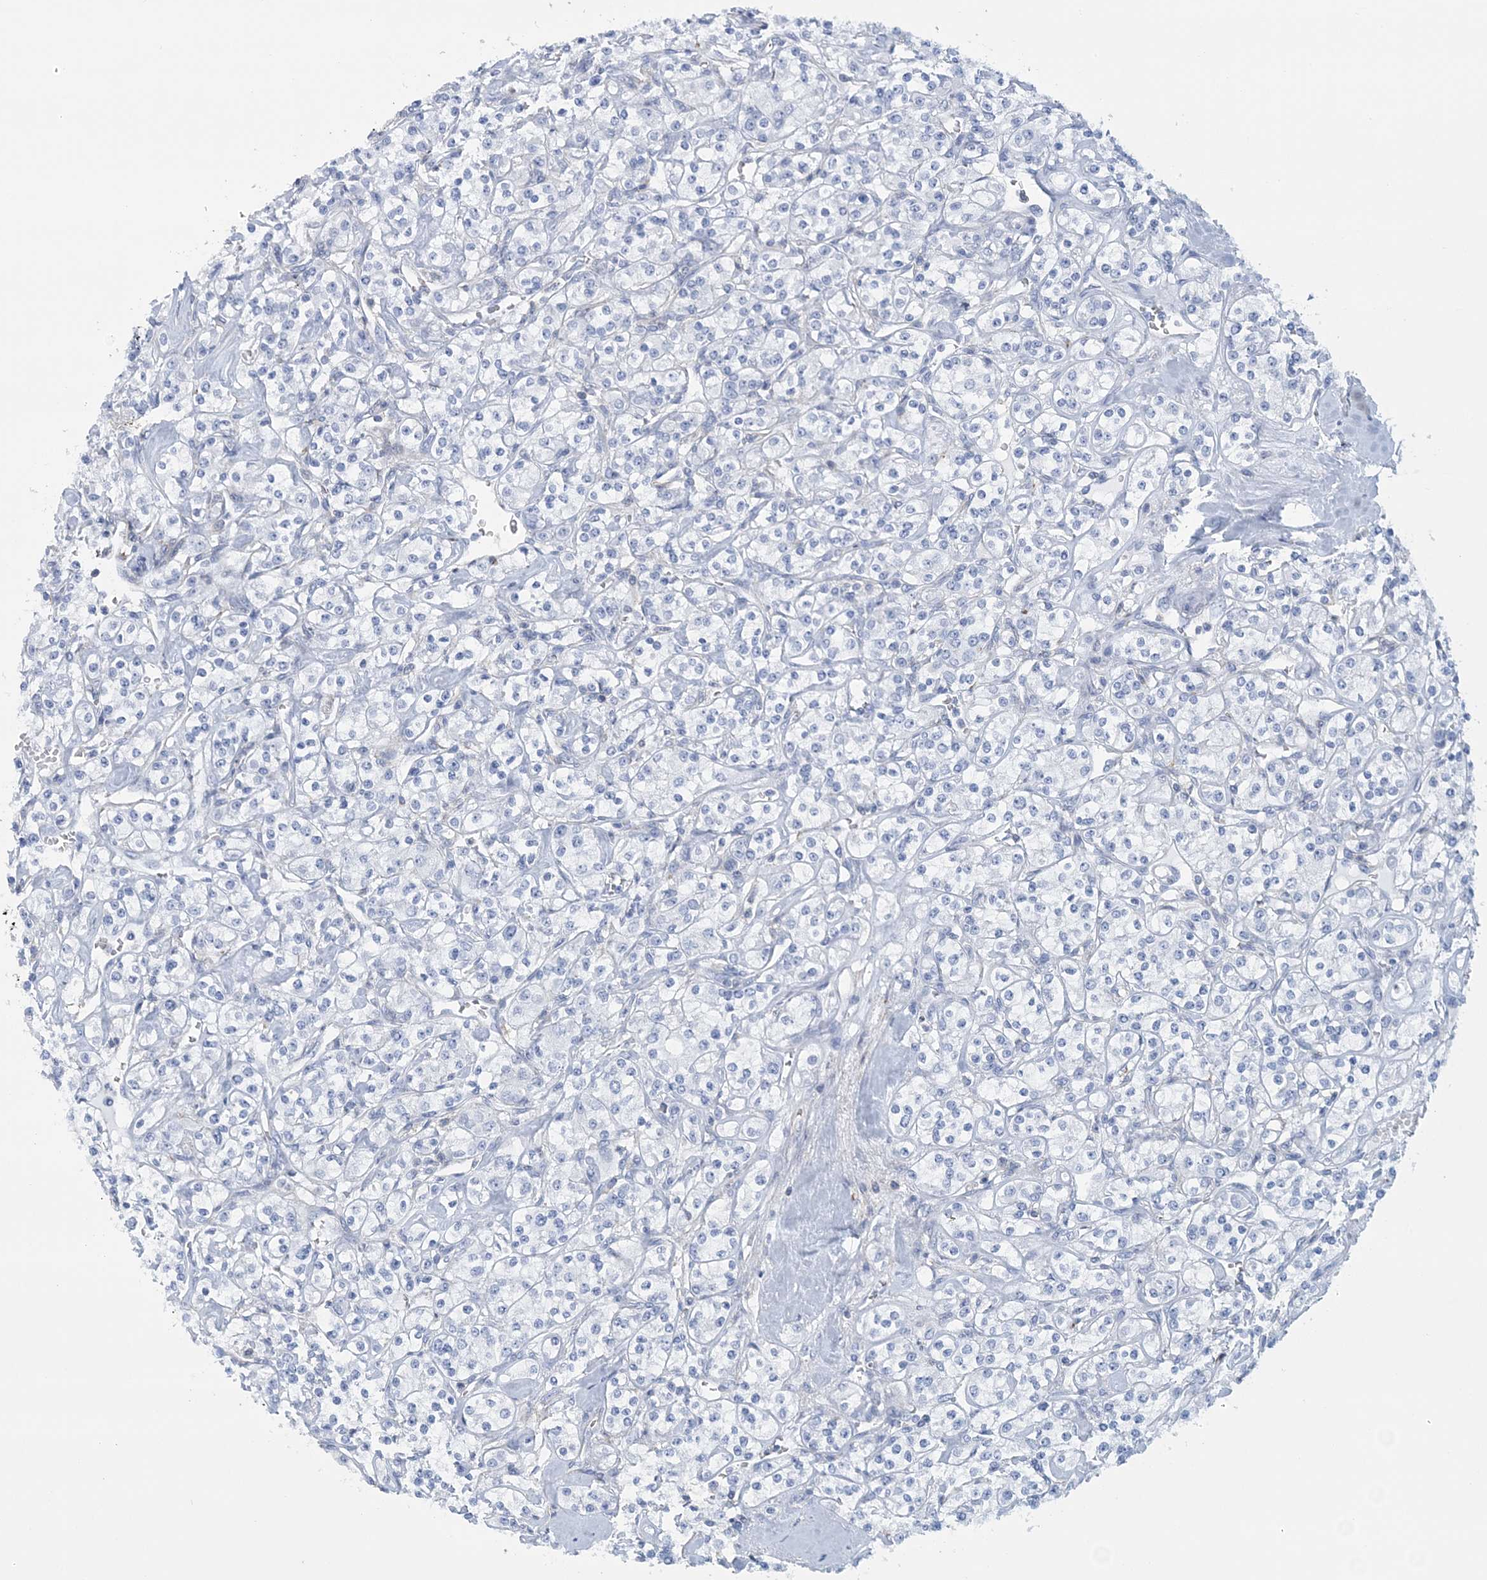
{"staining": {"intensity": "negative", "quantity": "none", "location": "none"}, "tissue": "renal cancer", "cell_type": "Tumor cells", "image_type": "cancer", "snomed": [{"axis": "morphology", "description": "Adenocarcinoma, NOS"}, {"axis": "topography", "description": "Kidney"}], "caption": "Protein analysis of renal cancer (adenocarcinoma) exhibits no significant expression in tumor cells.", "gene": "C11orf21", "patient": {"sex": "male", "age": 77}}